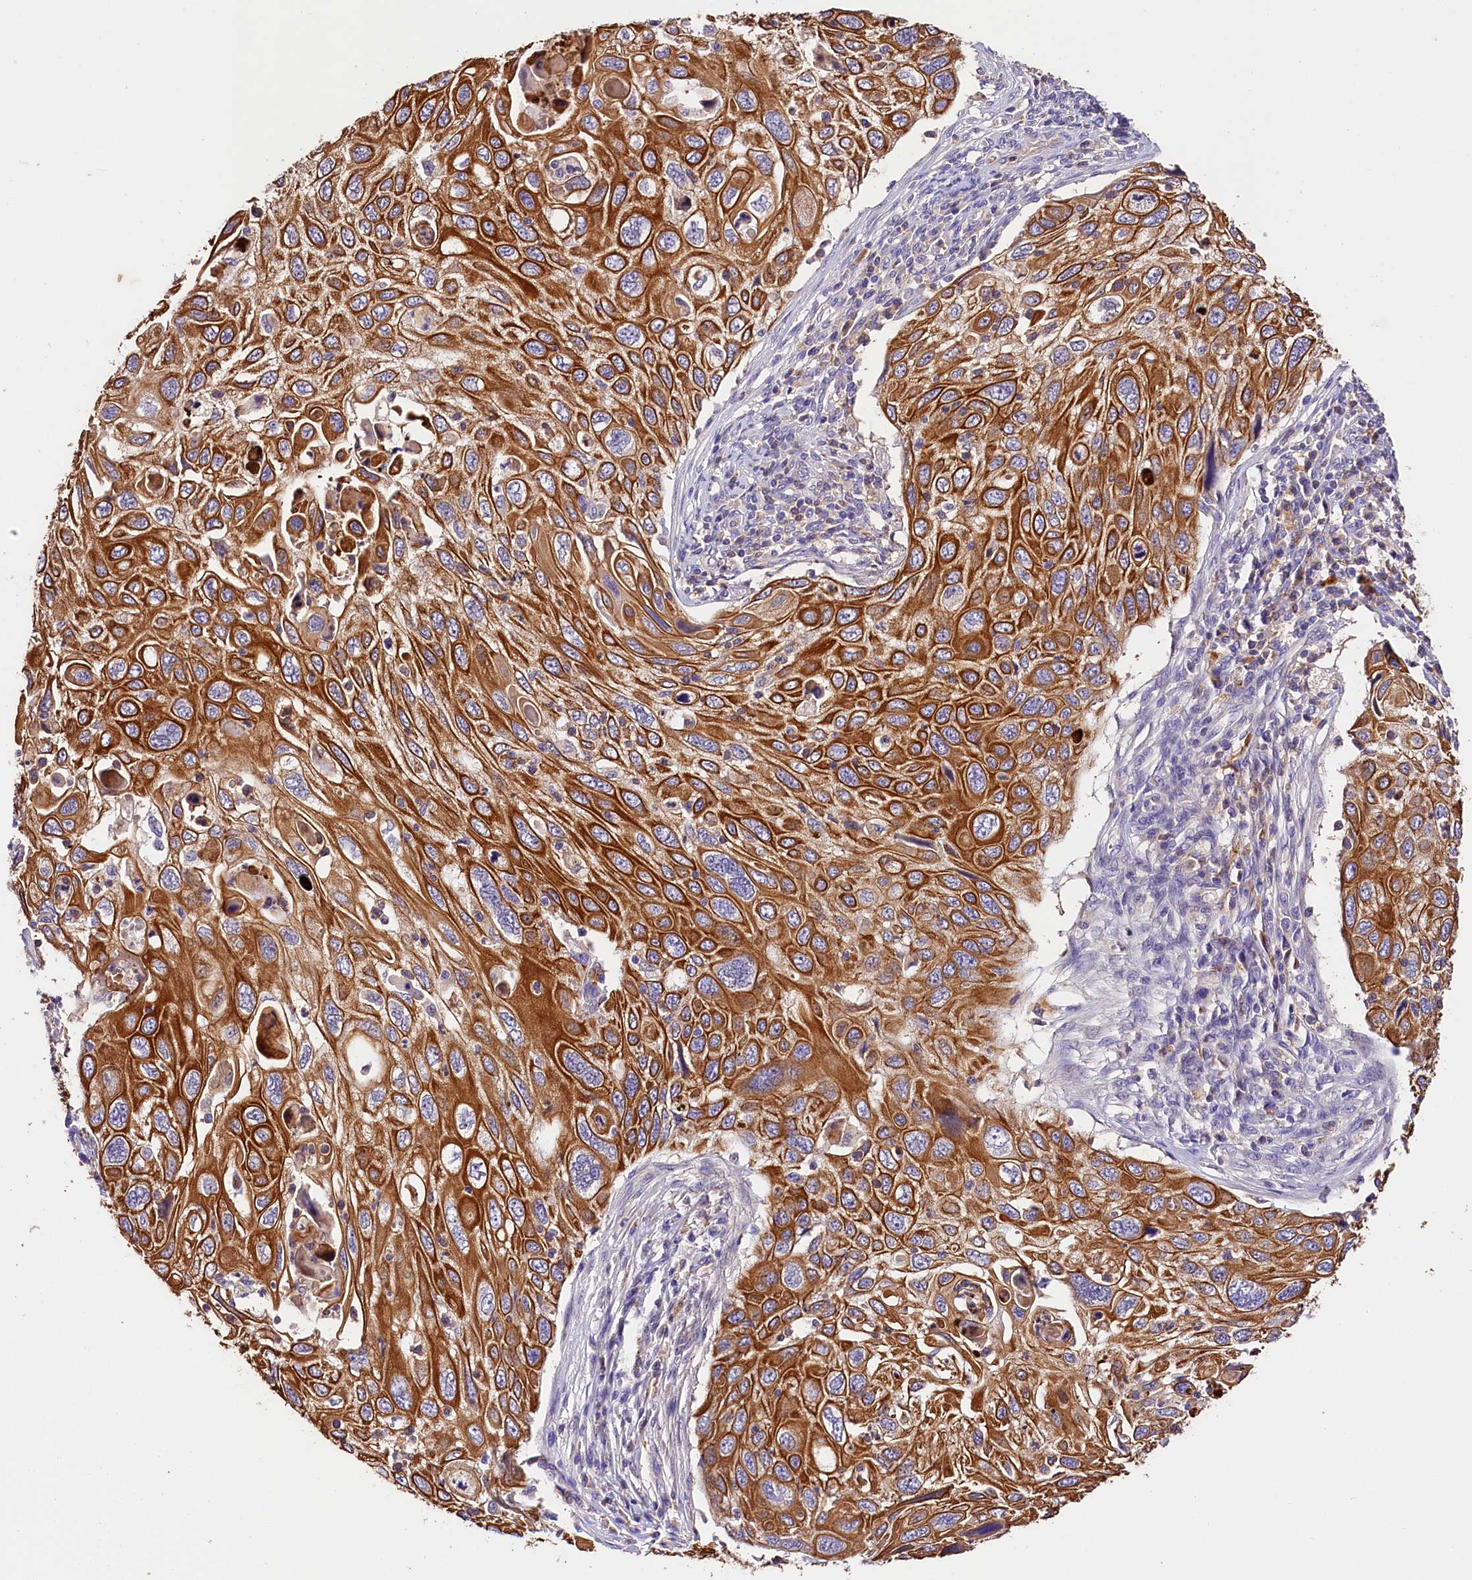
{"staining": {"intensity": "strong", "quantity": ">75%", "location": "cytoplasmic/membranous"}, "tissue": "cervical cancer", "cell_type": "Tumor cells", "image_type": "cancer", "snomed": [{"axis": "morphology", "description": "Squamous cell carcinoma, NOS"}, {"axis": "topography", "description": "Cervix"}], "caption": "The photomicrograph reveals a brown stain indicating the presence of a protein in the cytoplasmic/membranous of tumor cells in cervical squamous cell carcinoma.", "gene": "ARMC6", "patient": {"sex": "female", "age": 70}}